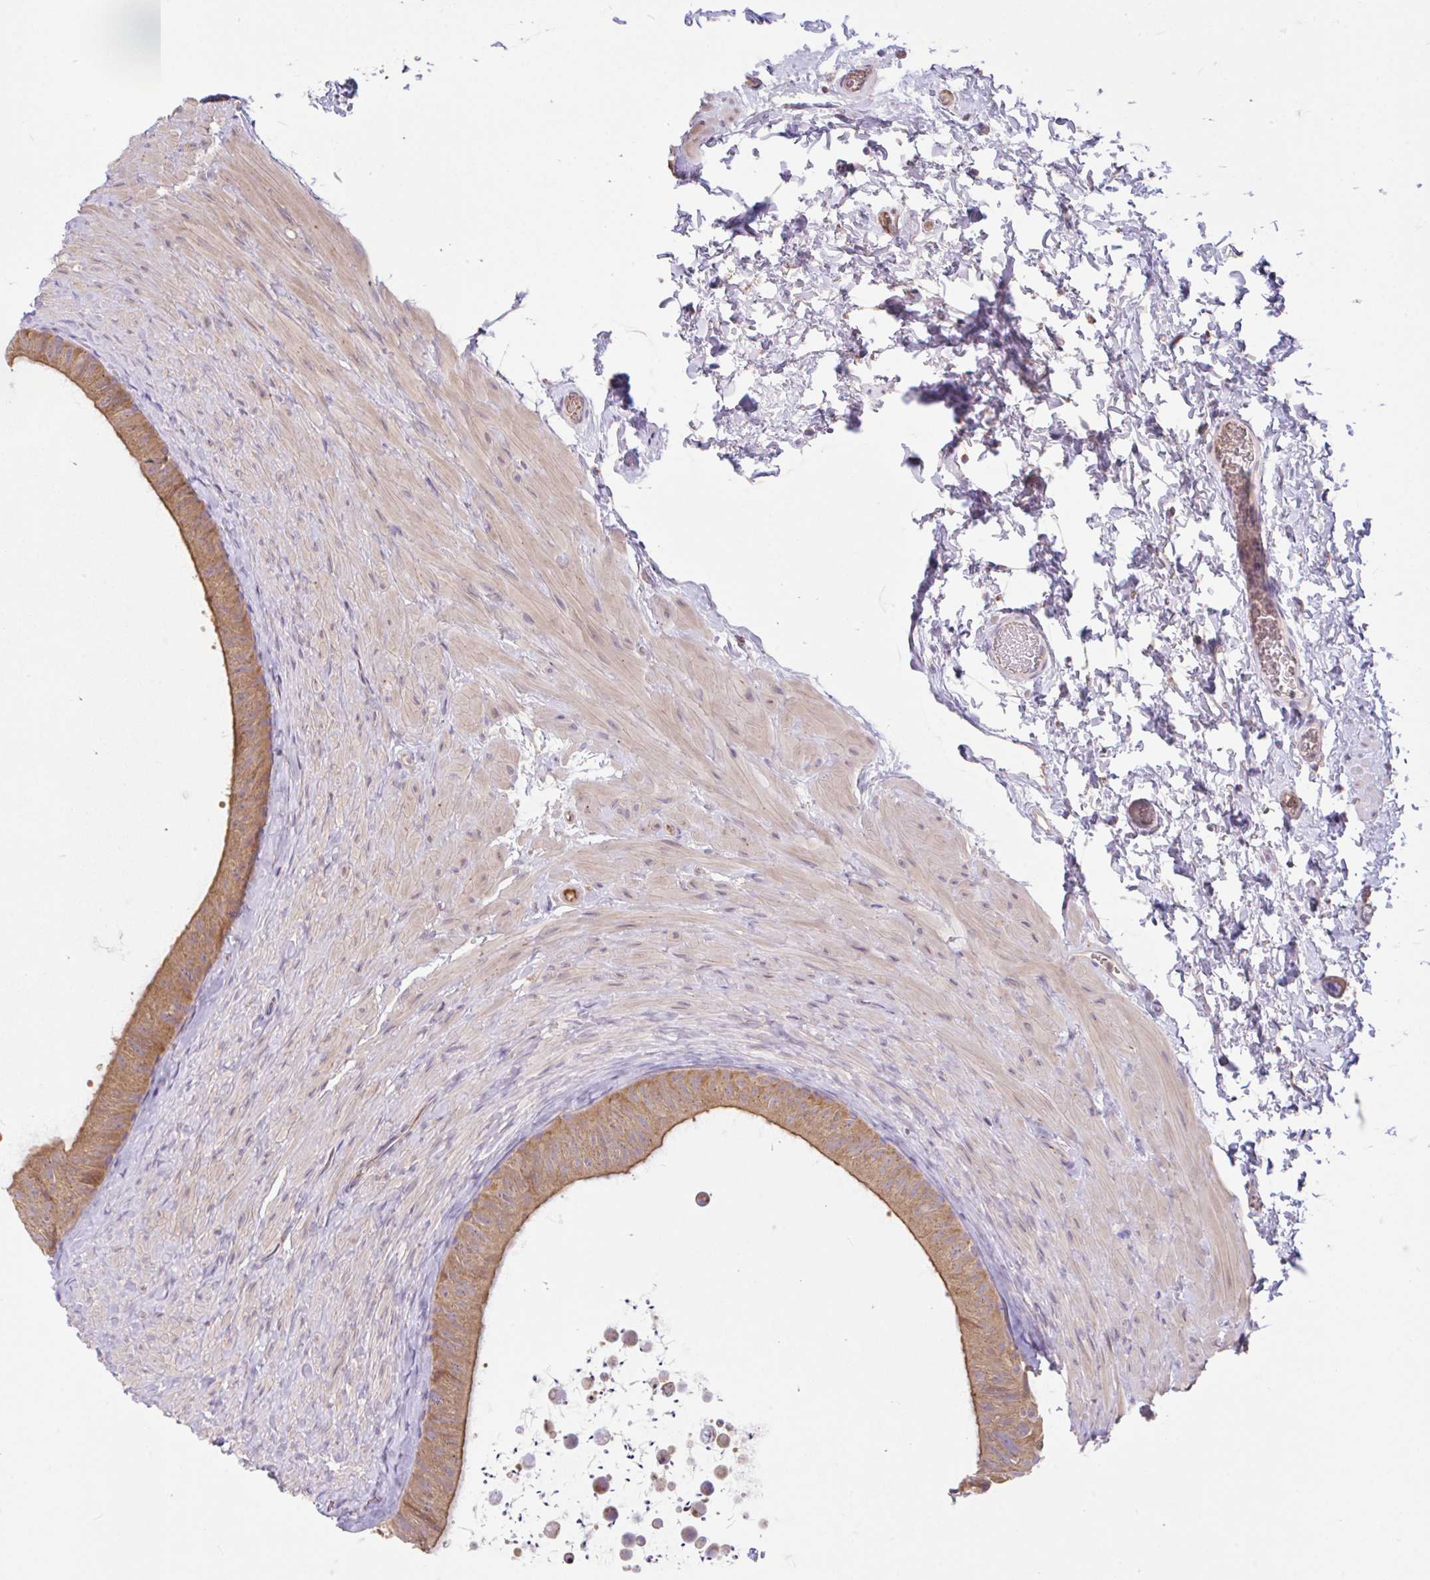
{"staining": {"intensity": "moderate", "quantity": ">75%", "location": "cytoplasmic/membranous"}, "tissue": "epididymis", "cell_type": "Glandular cells", "image_type": "normal", "snomed": [{"axis": "morphology", "description": "Normal tissue, NOS"}, {"axis": "topography", "description": "Epididymis, spermatic cord, NOS"}, {"axis": "topography", "description": "Epididymis"}], "caption": "An image of epididymis stained for a protein shows moderate cytoplasmic/membranous brown staining in glandular cells. The staining is performed using DAB brown chromogen to label protein expression. The nuclei are counter-stained blue using hematoxylin.", "gene": "RALBP1", "patient": {"sex": "male", "age": 31}}